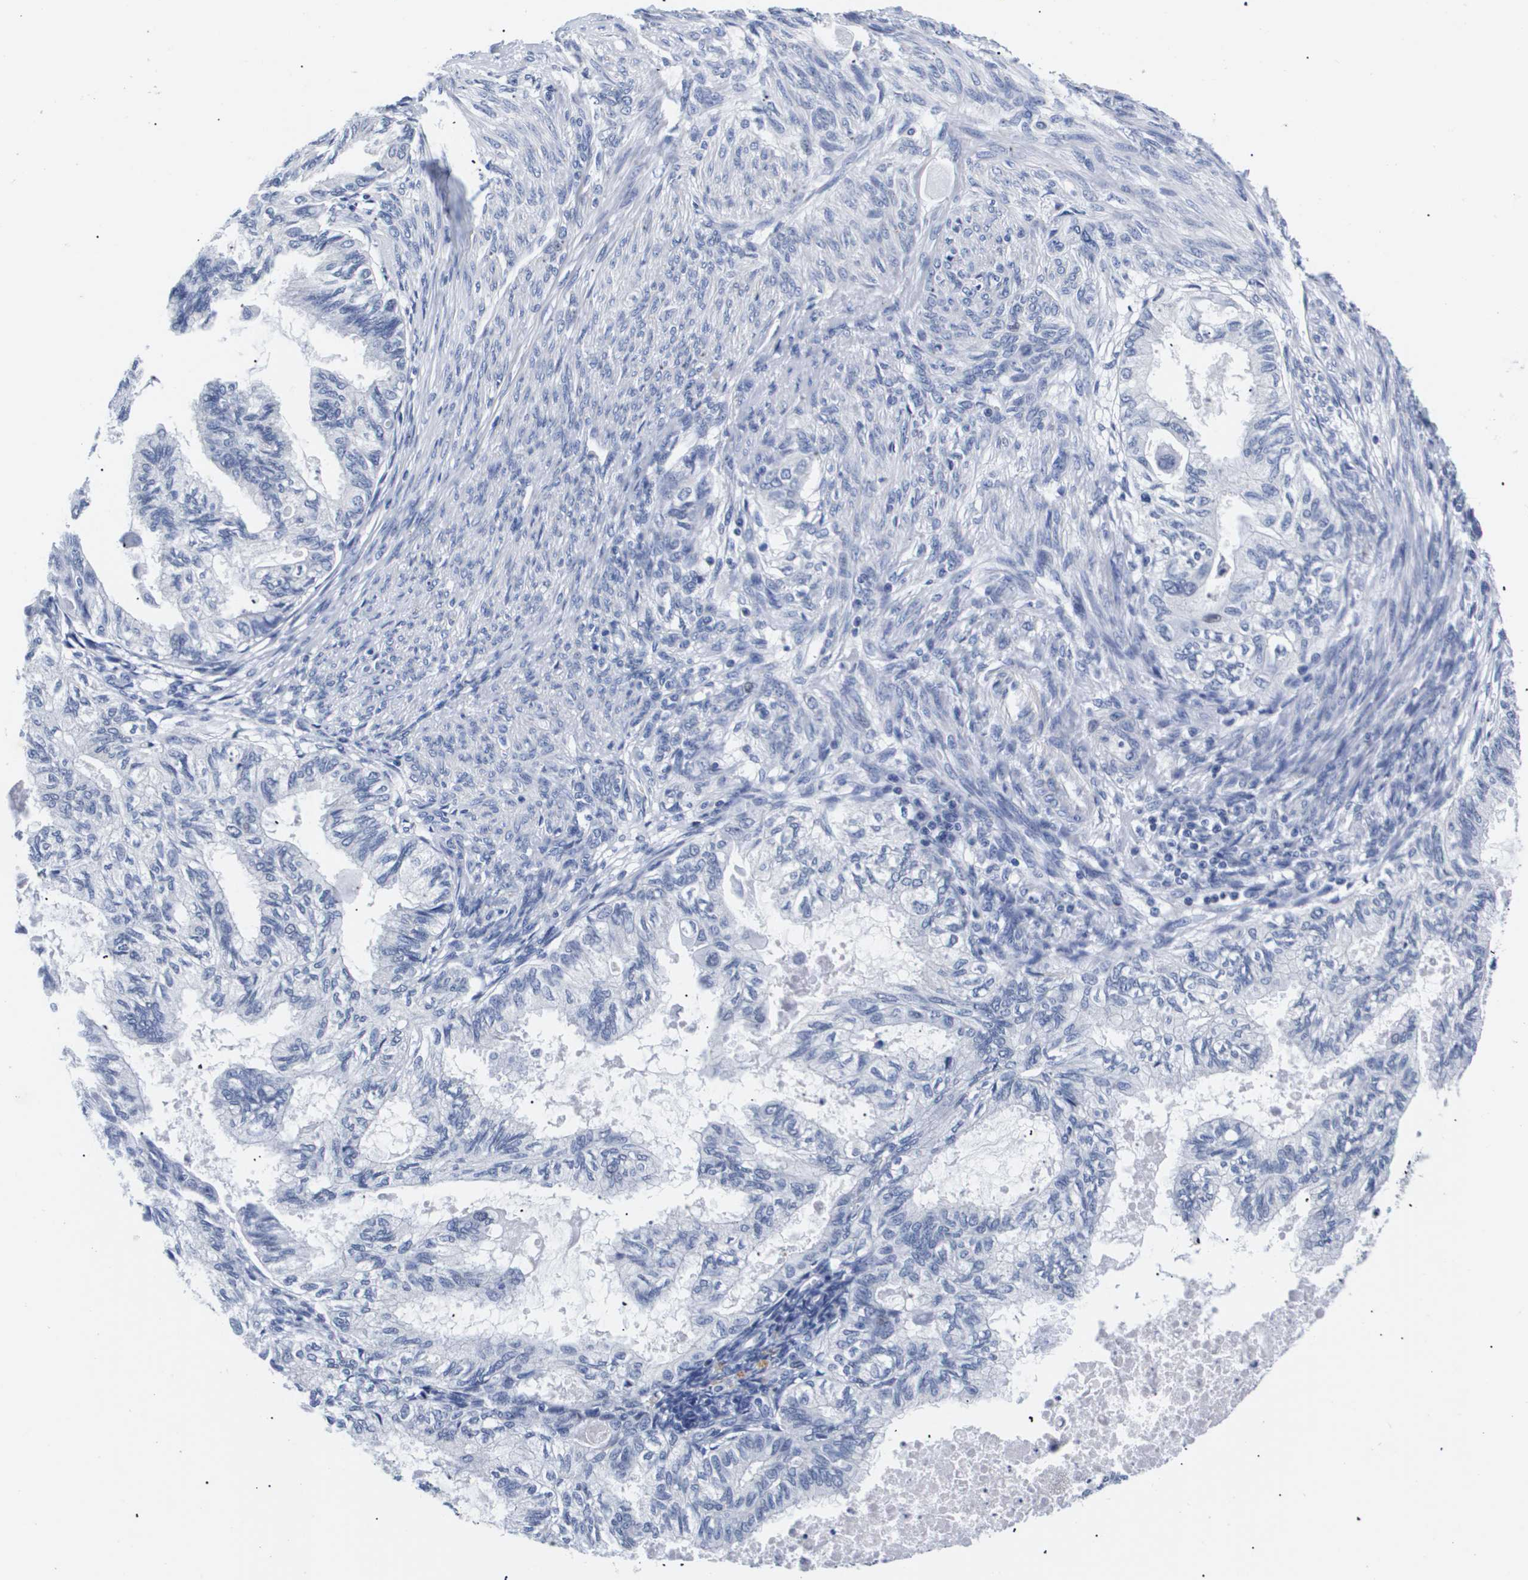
{"staining": {"intensity": "negative", "quantity": "none", "location": "none"}, "tissue": "cervical cancer", "cell_type": "Tumor cells", "image_type": "cancer", "snomed": [{"axis": "morphology", "description": "Normal tissue, NOS"}, {"axis": "morphology", "description": "Adenocarcinoma, NOS"}, {"axis": "topography", "description": "Cervix"}, {"axis": "topography", "description": "Endometrium"}], "caption": "DAB (3,3'-diaminobenzidine) immunohistochemical staining of human adenocarcinoma (cervical) exhibits no significant staining in tumor cells.", "gene": "ATP6V0A4", "patient": {"sex": "female", "age": 86}}